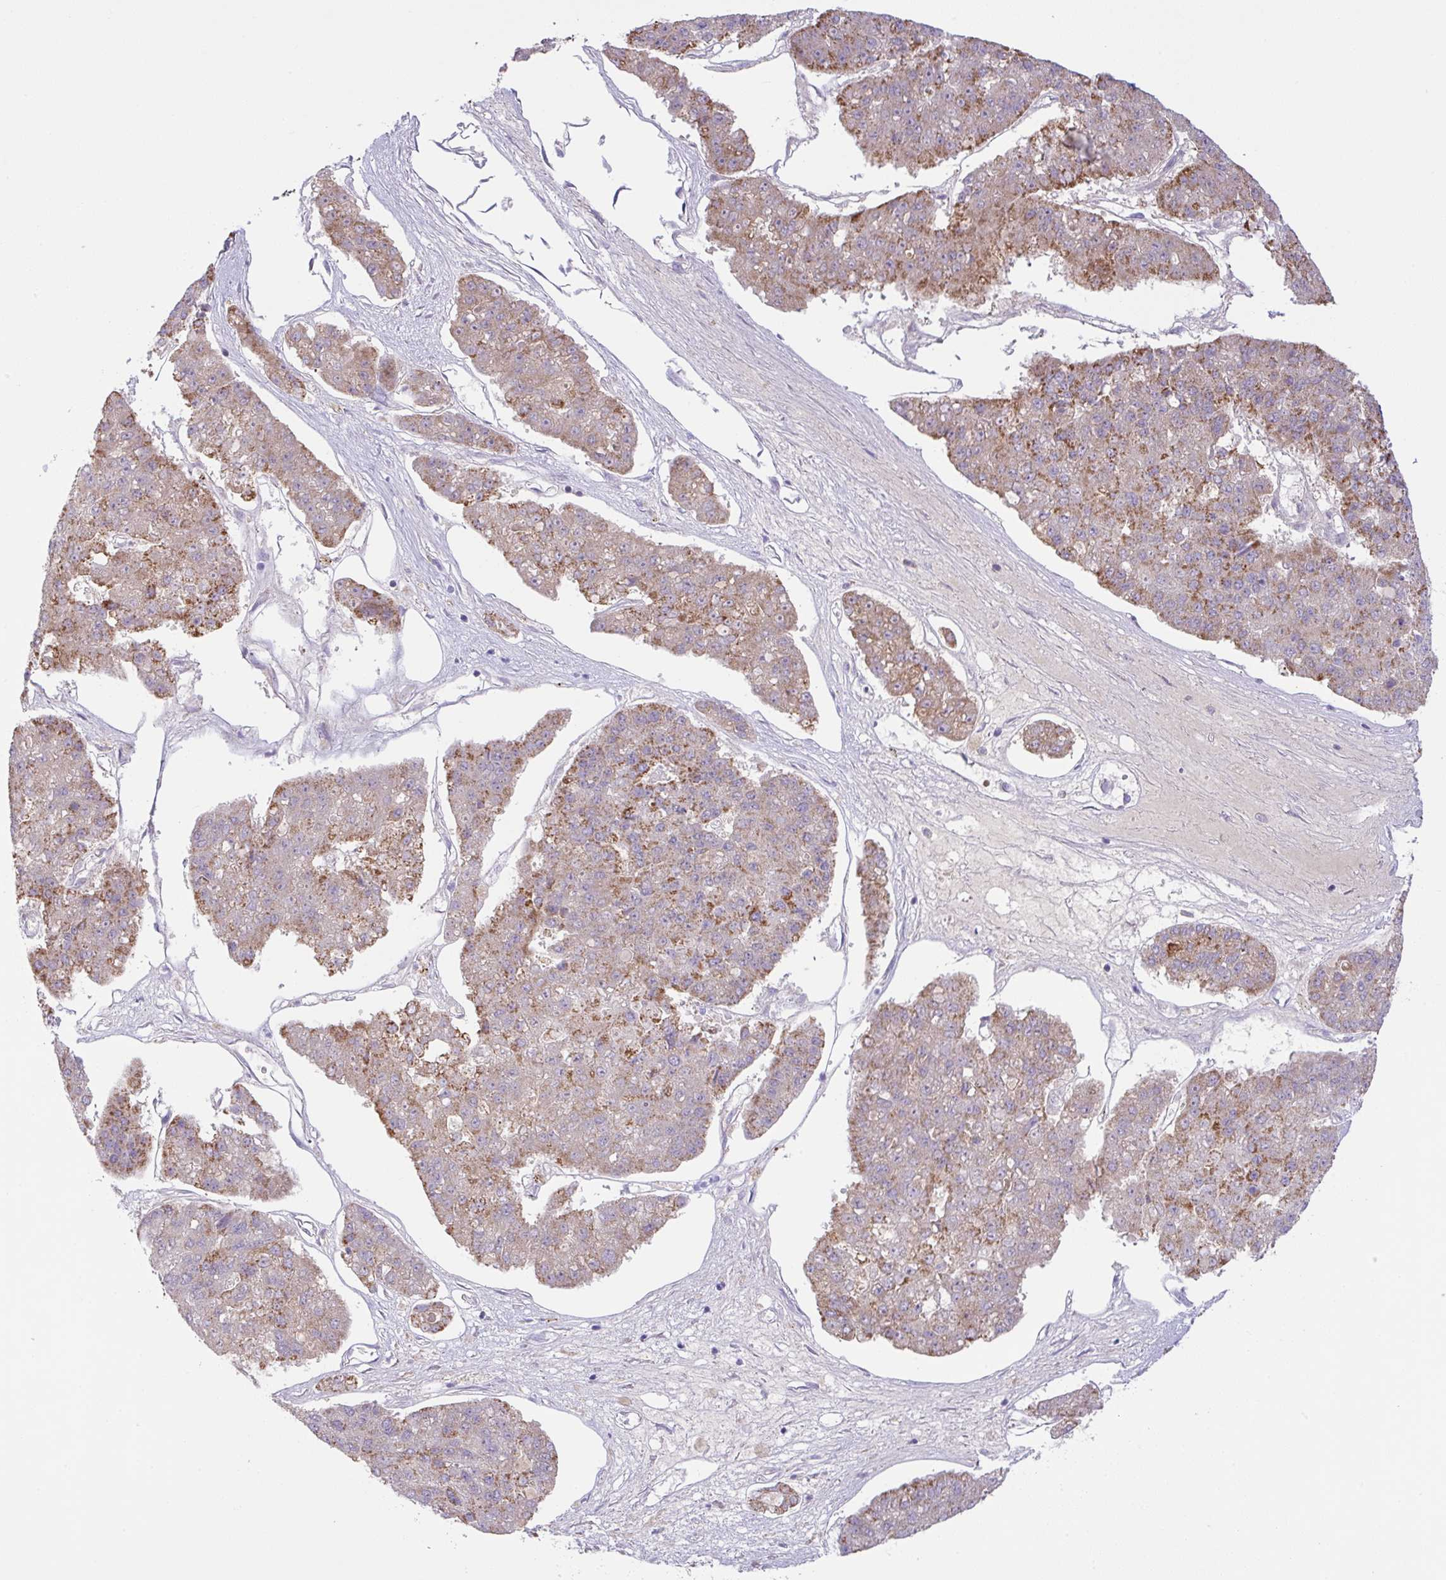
{"staining": {"intensity": "moderate", "quantity": ">75%", "location": "cytoplasmic/membranous"}, "tissue": "pancreatic cancer", "cell_type": "Tumor cells", "image_type": "cancer", "snomed": [{"axis": "morphology", "description": "Adenocarcinoma, NOS"}, {"axis": "topography", "description": "Pancreas"}], "caption": "This photomicrograph demonstrates immunohistochemistry (IHC) staining of pancreatic adenocarcinoma, with medium moderate cytoplasmic/membranous positivity in about >75% of tumor cells.", "gene": "CHDH", "patient": {"sex": "male", "age": 50}}